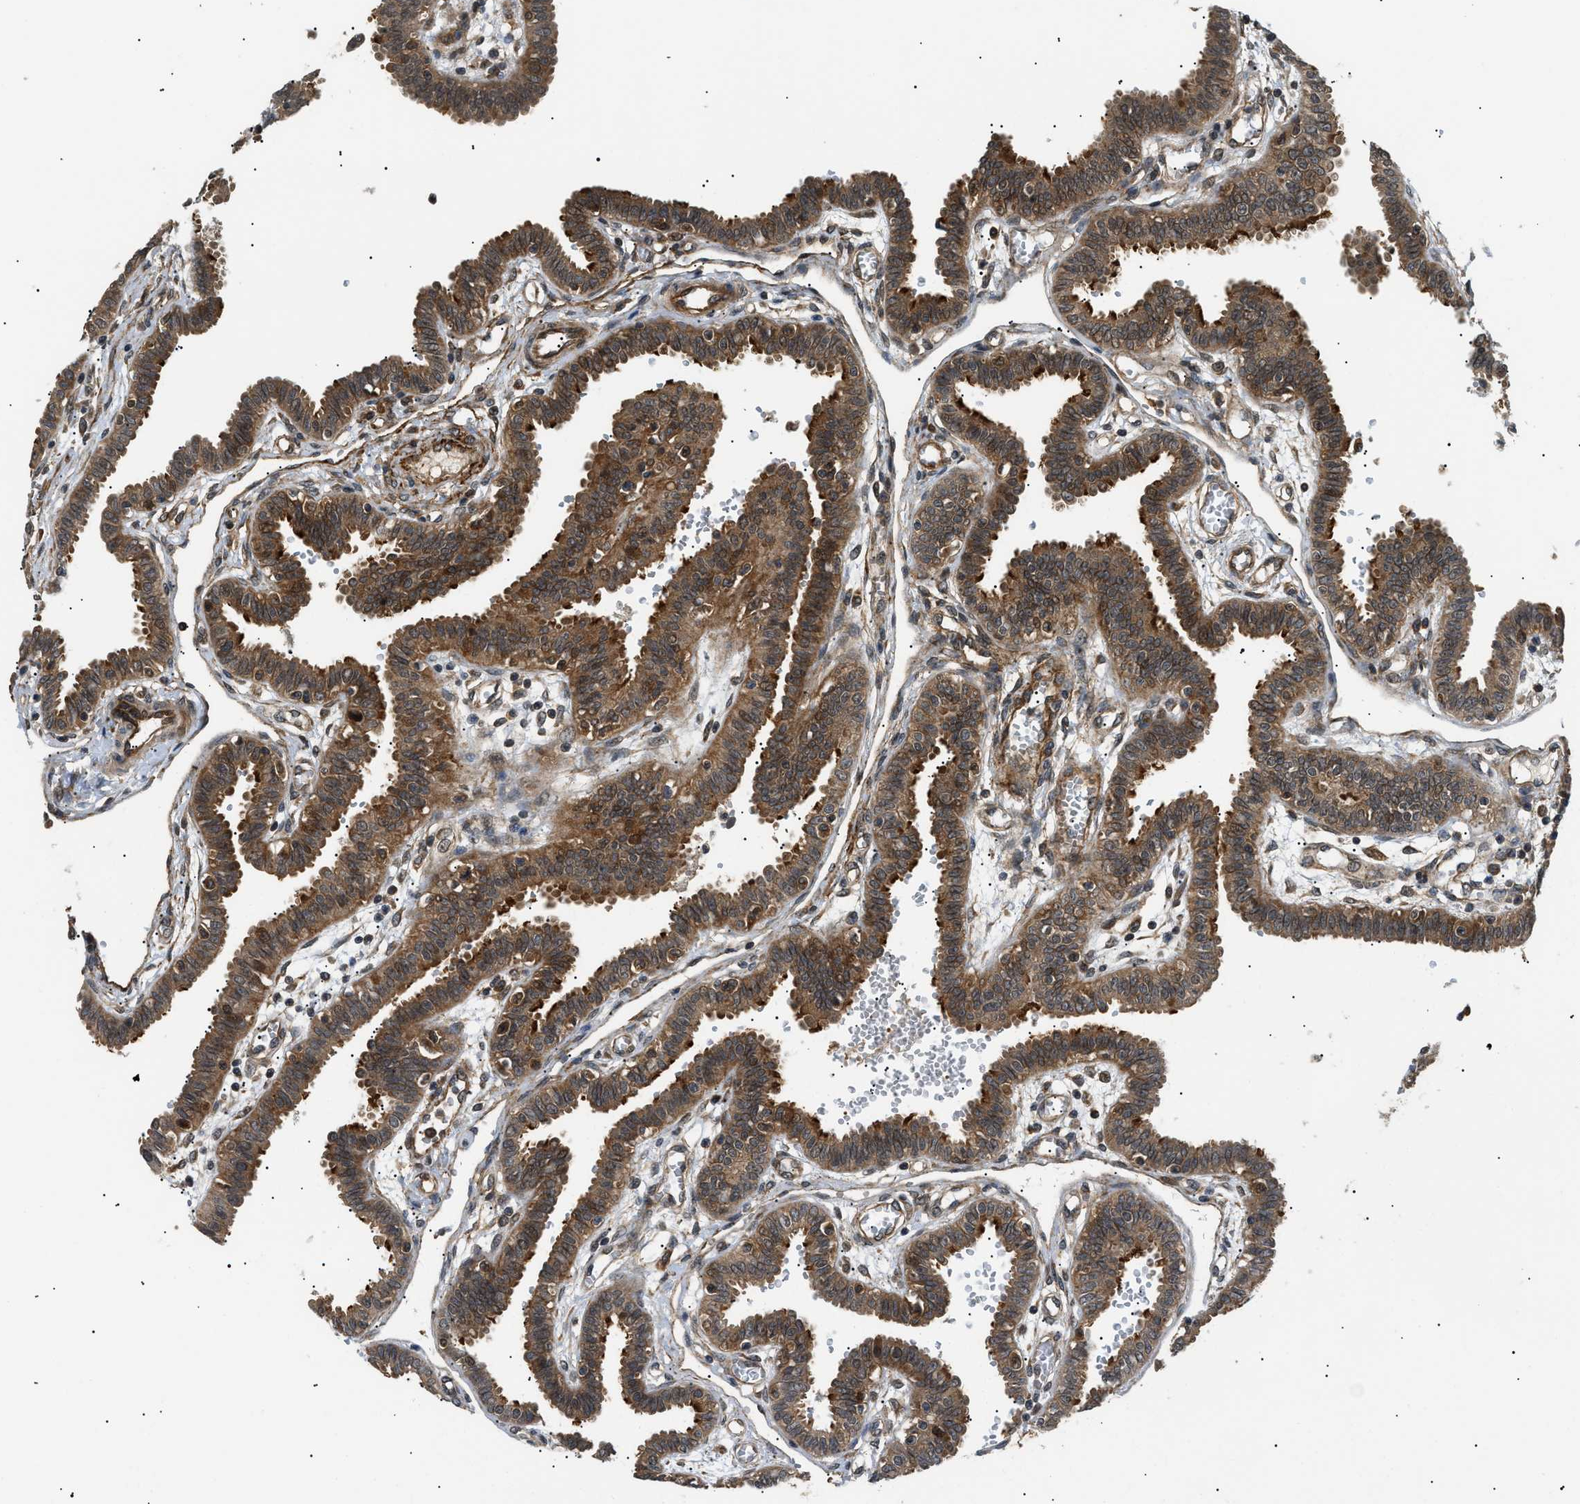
{"staining": {"intensity": "strong", "quantity": ">75%", "location": "cytoplasmic/membranous"}, "tissue": "fallopian tube", "cell_type": "Glandular cells", "image_type": "normal", "snomed": [{"axis": "morphology", "description": "Normal tissue, NOS"}, {"axis": "topography", "description": "Fallopian tube"}], "caption": "The histopathology image reveals immunohistochemical staining of normal fallopian tube. There is strong cytoplasmic/membranous expression is identified in approximately >75% of glandular cells.", "gene": "ATP6AP1", "patient": {"sex": "female", "age": 32}}